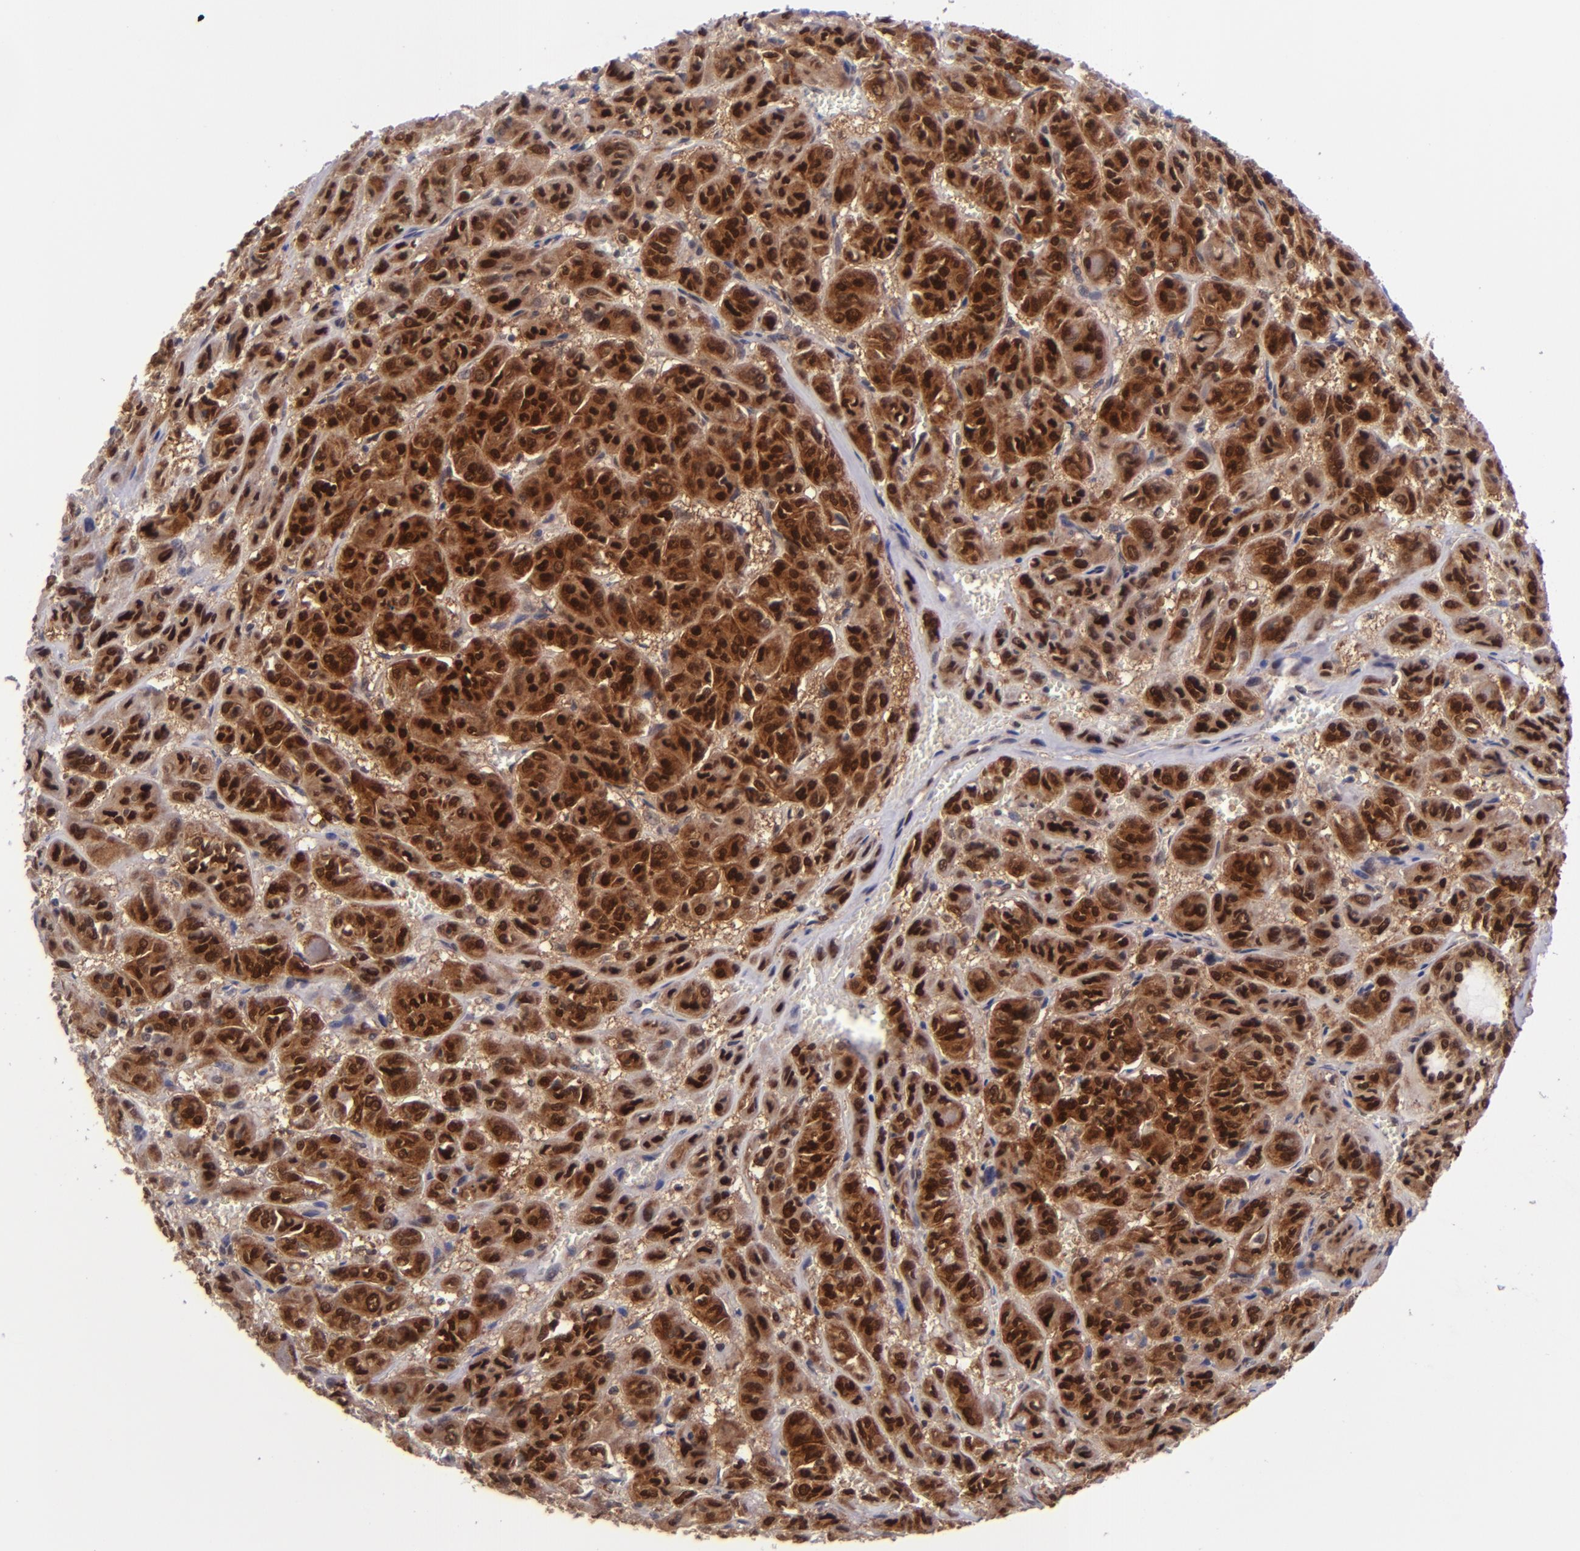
{"staining": {"intensity": "strong", "quantity": ">75%", "location": "cytoplasmic/membranous,nuclear"}, "tissue": "thyroid cancer", "cell_type": "Tumor cells", "image_type": "cancer", "snomed": [{"axis": "morphology", "description": "Follicular adenoma carcinoma, NOS"}, {"axis": "topography", "description": "Thyroid gland"}], "caption": "Brown immunohistochemical staining in human follicular adenoma carcinoma (thyroid) shows strong cytoplasmic/membranous and nuclear staining in about >75% of tumor cells.", "gene": "BAG1", "patient": {"sex": "female", "age": 71}}